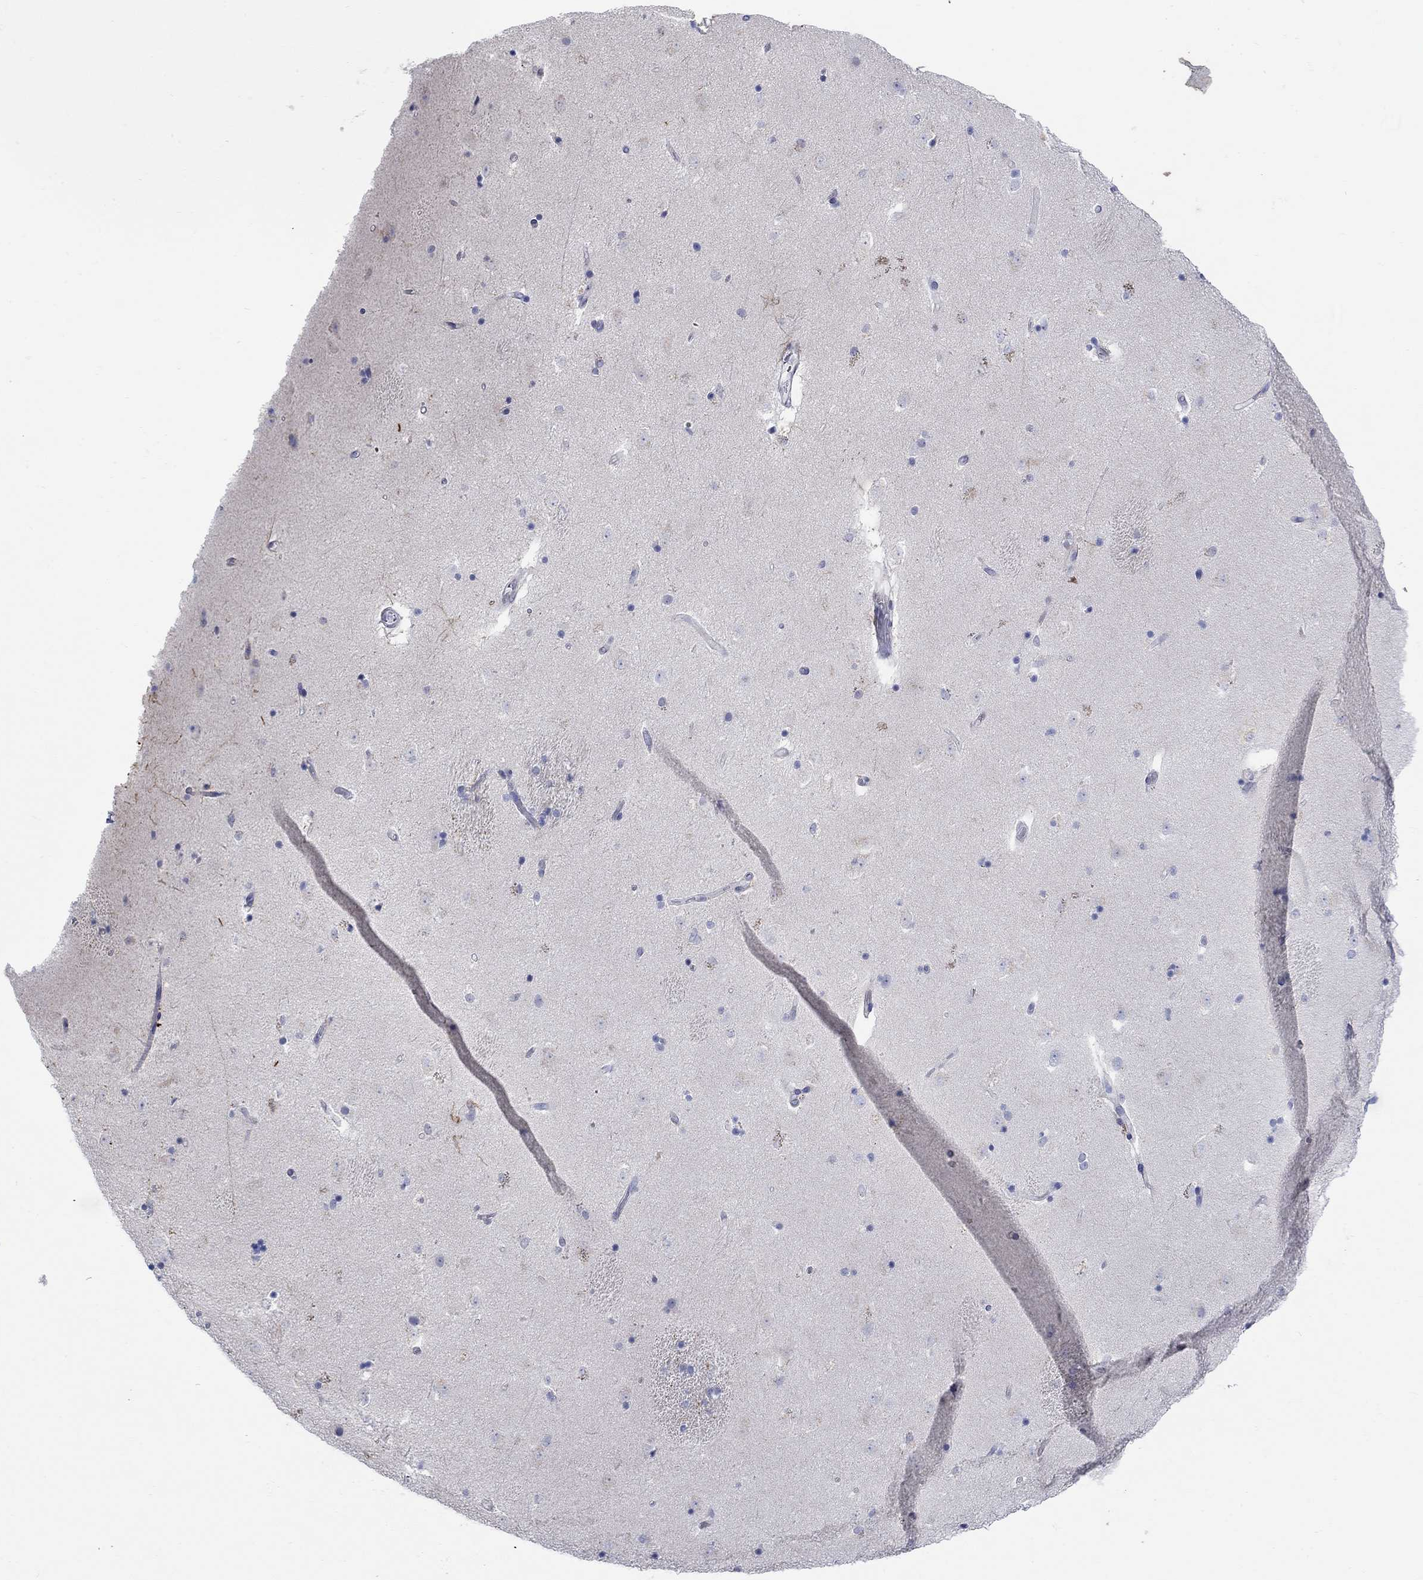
{"staining": {"intensity": "negative", "quantity": "none", "location": "none"}, "tissue": "caudate", "cell_type": "Glial cells", "image_type": "normal", "snomed": [{"axis": "morphology", "description": "Normal tissue, NOS"}, {"axis": "topography", "description": "Lateral ventricle wall"}], "caption": "Immunohistochemical staining of benign human caudate shows no significant staining in glial cells. (DAB (3,3'-diaminobenzidine) immunohistochemistry, high magnification).", "gene": "KRT222", "patient": {"sex": "male", "age": 51}}